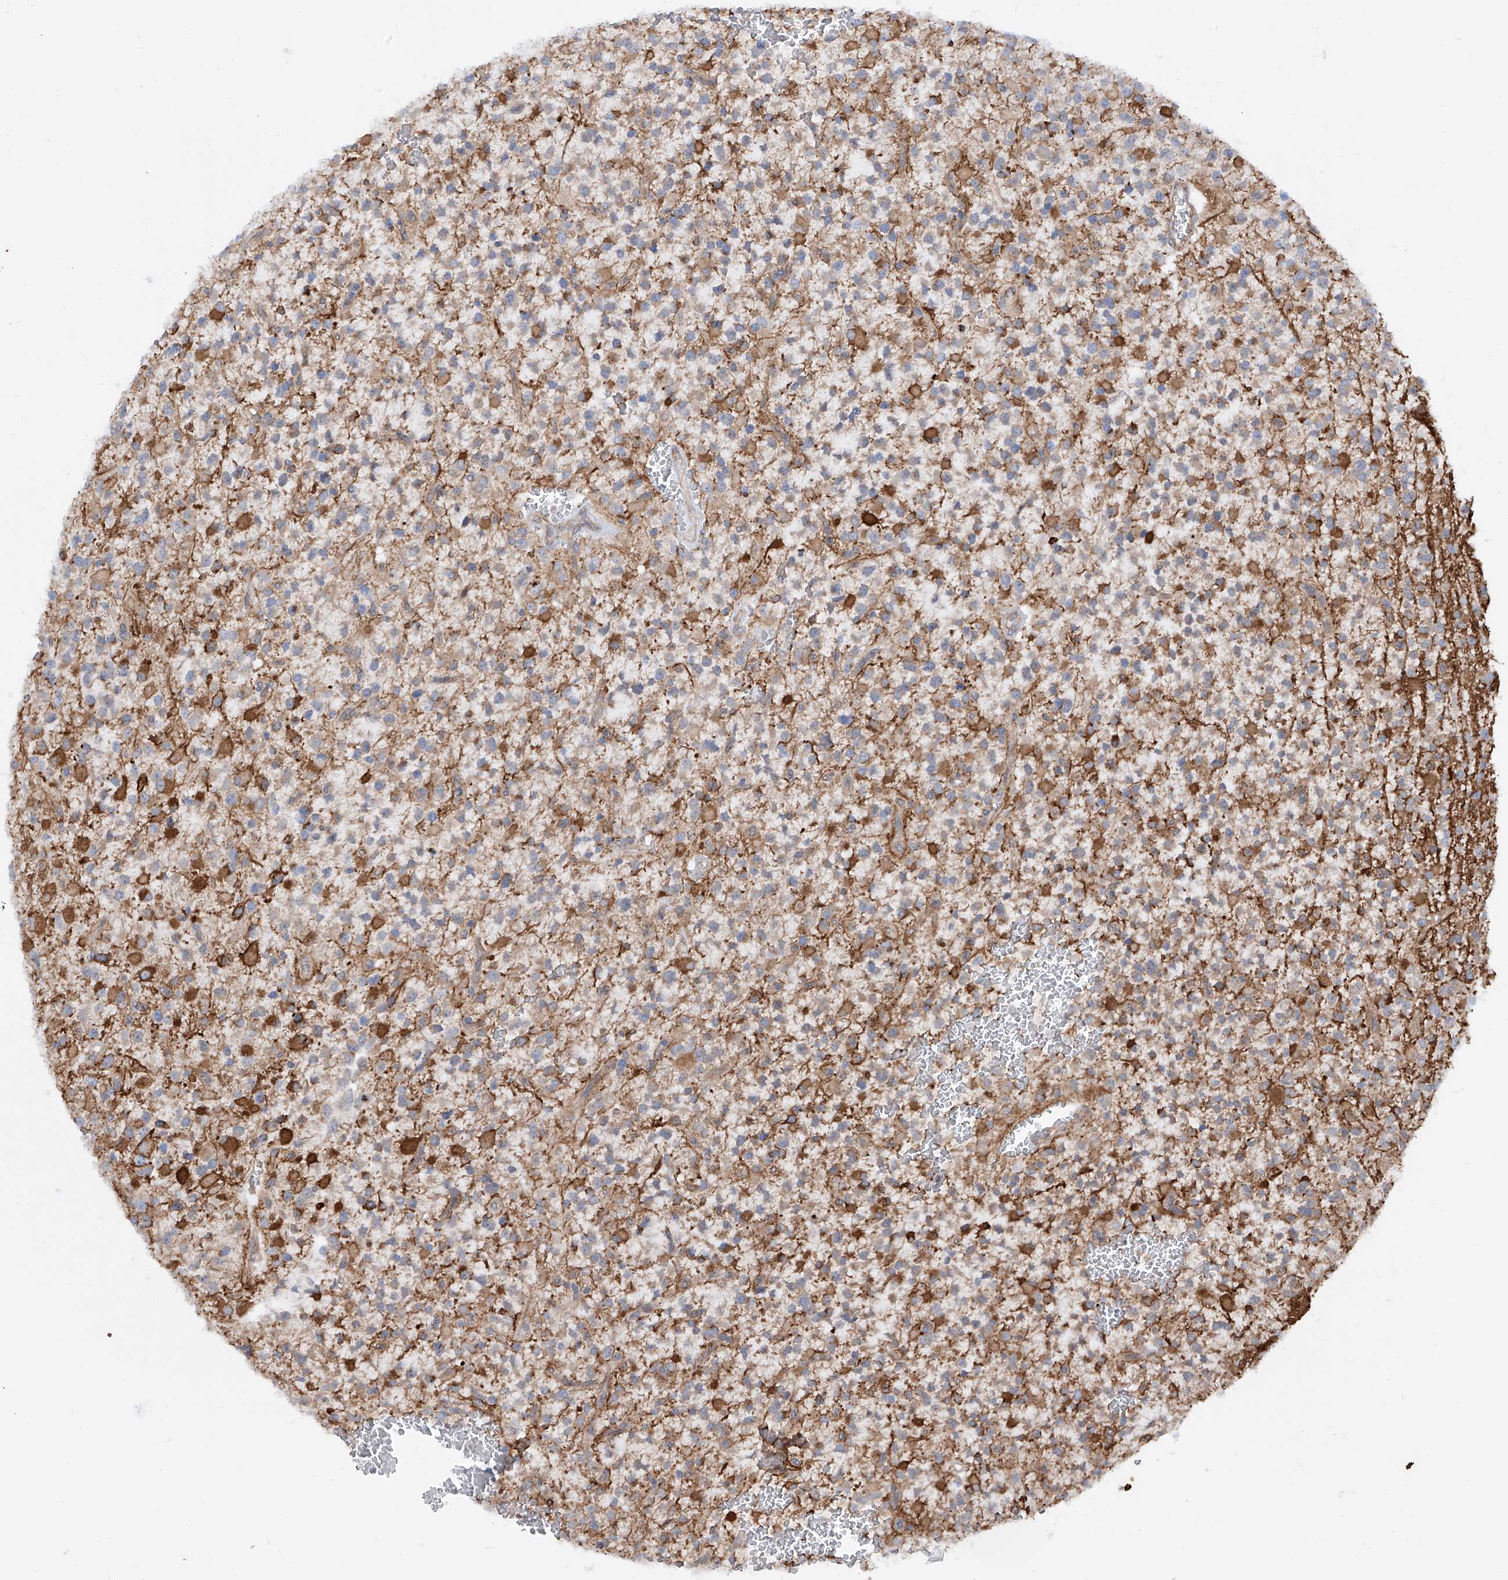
{"staining": {"intensity": "moderate", "quantity": "<25%", "location": "cytoplasmic/membranous"}, "tissue": "glioma", "cell_type": "Tumor cells", "image_type": "cancer", "snomed": [{"axis": "morphology", "description": "Glioma, malignant, High grade"}, {"axis": "topography", "description": "Brain"}], "caption": "Glioma stained for a protein (brown) exhibits moderate cytoplasmic/membranous positive staining in about <25% of tumor cells.", "gene": "ZNF490", "patient": {"sex": "male", "age": 34}}